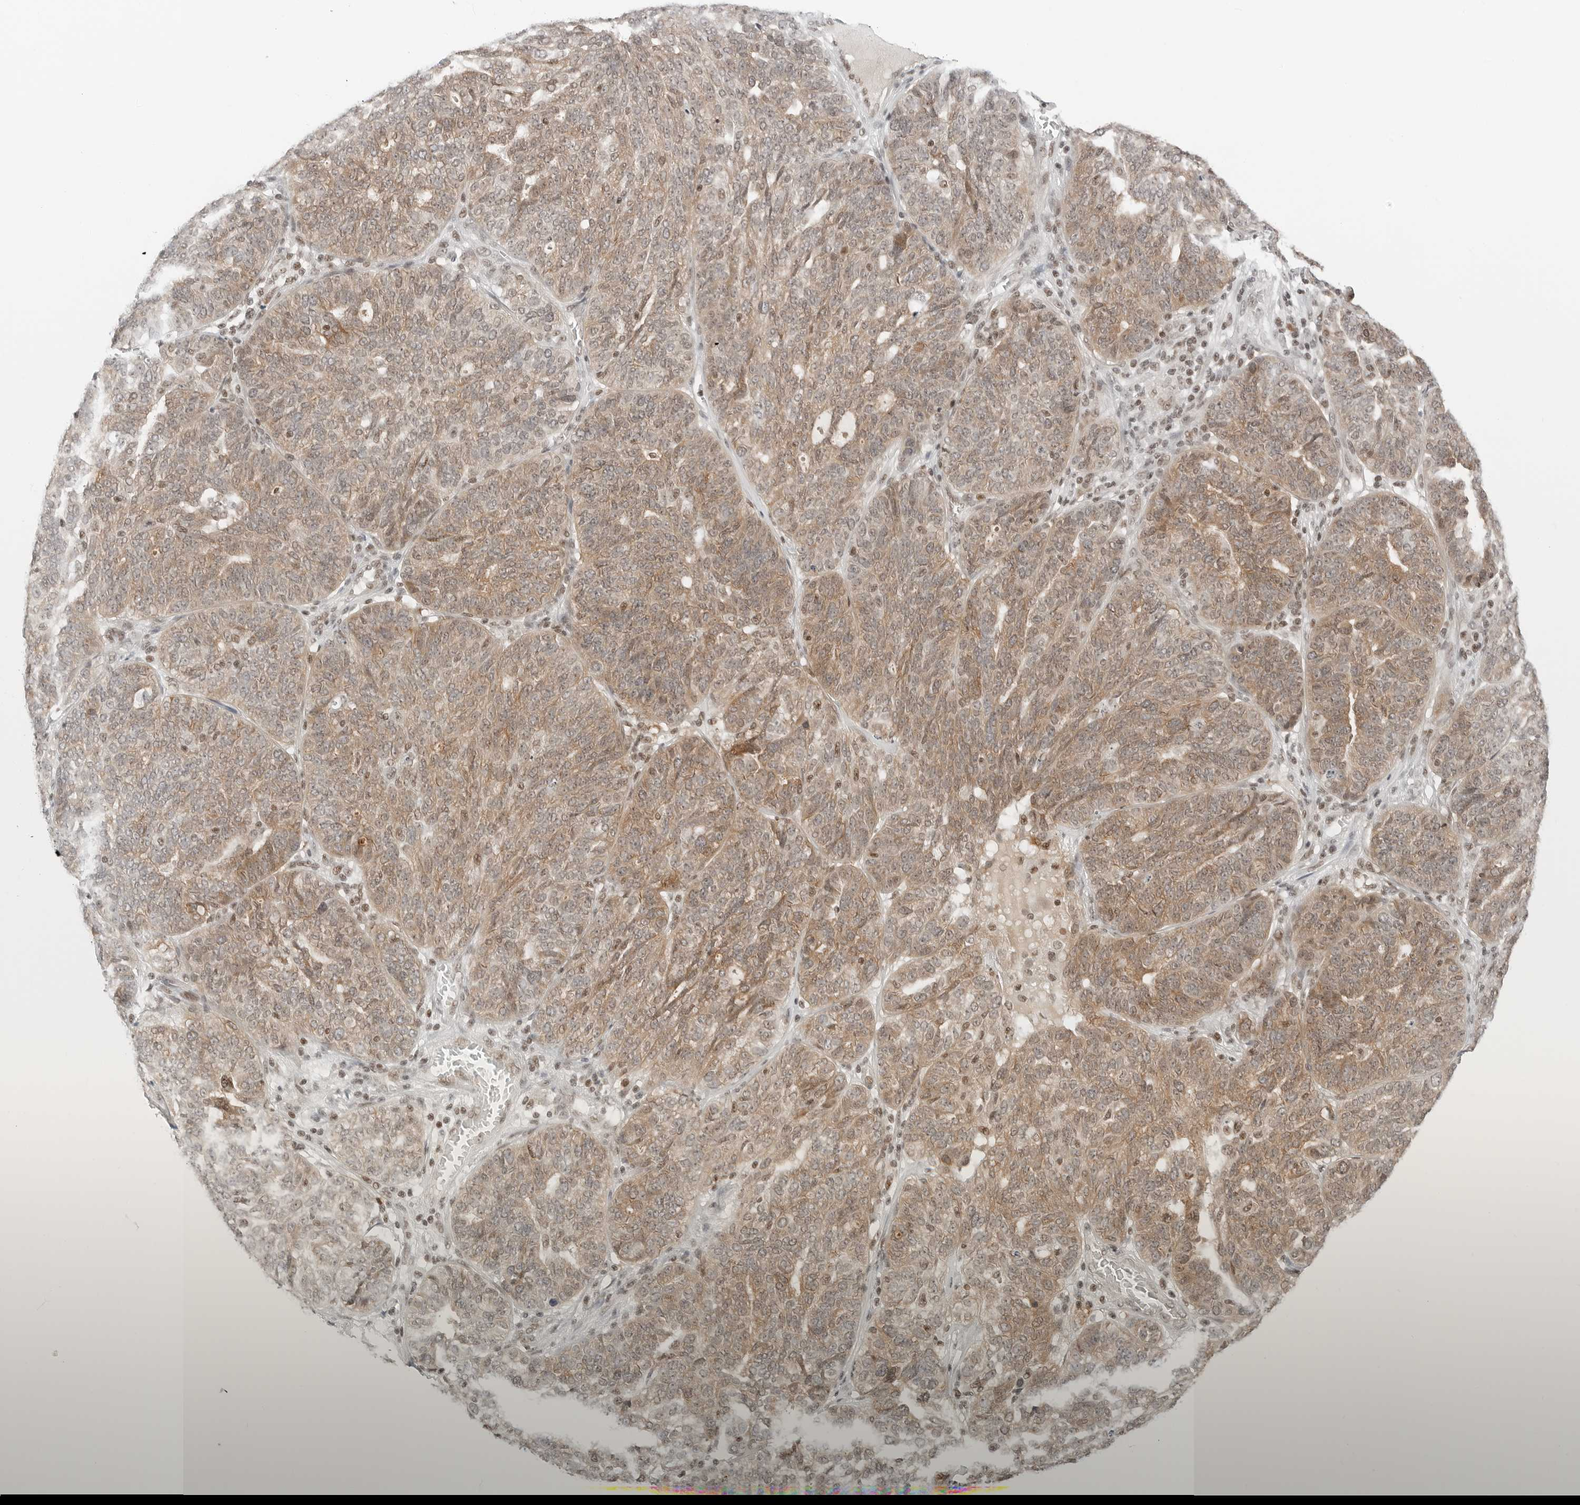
{"staining": {"intensity": "moderate", "quantity": ">75%", "location": "cytoplasmic/membranous,nuclear"}, "tissue": "ovarian cancer", "cell_type": "Tumor cells", "image_type": "cancer", "snomed": [{"axis": "morphology", "description": "Cystadenocarcinoma, serous, NOS"}, {"axis": "topography", "description": "Ovary"}], "caption": "Ovarian cancer stained with immunohistochemistry reveals moderate cytoplasmic/membranous and nuclear staining in about >75% of tumor cells. (Stains: DAB in brown, nuclei in blue, Microscopy: brightfield microscopy at high magnification).", "gene": "CRTC2", "patient": {"sex": "female", "age": 59}}